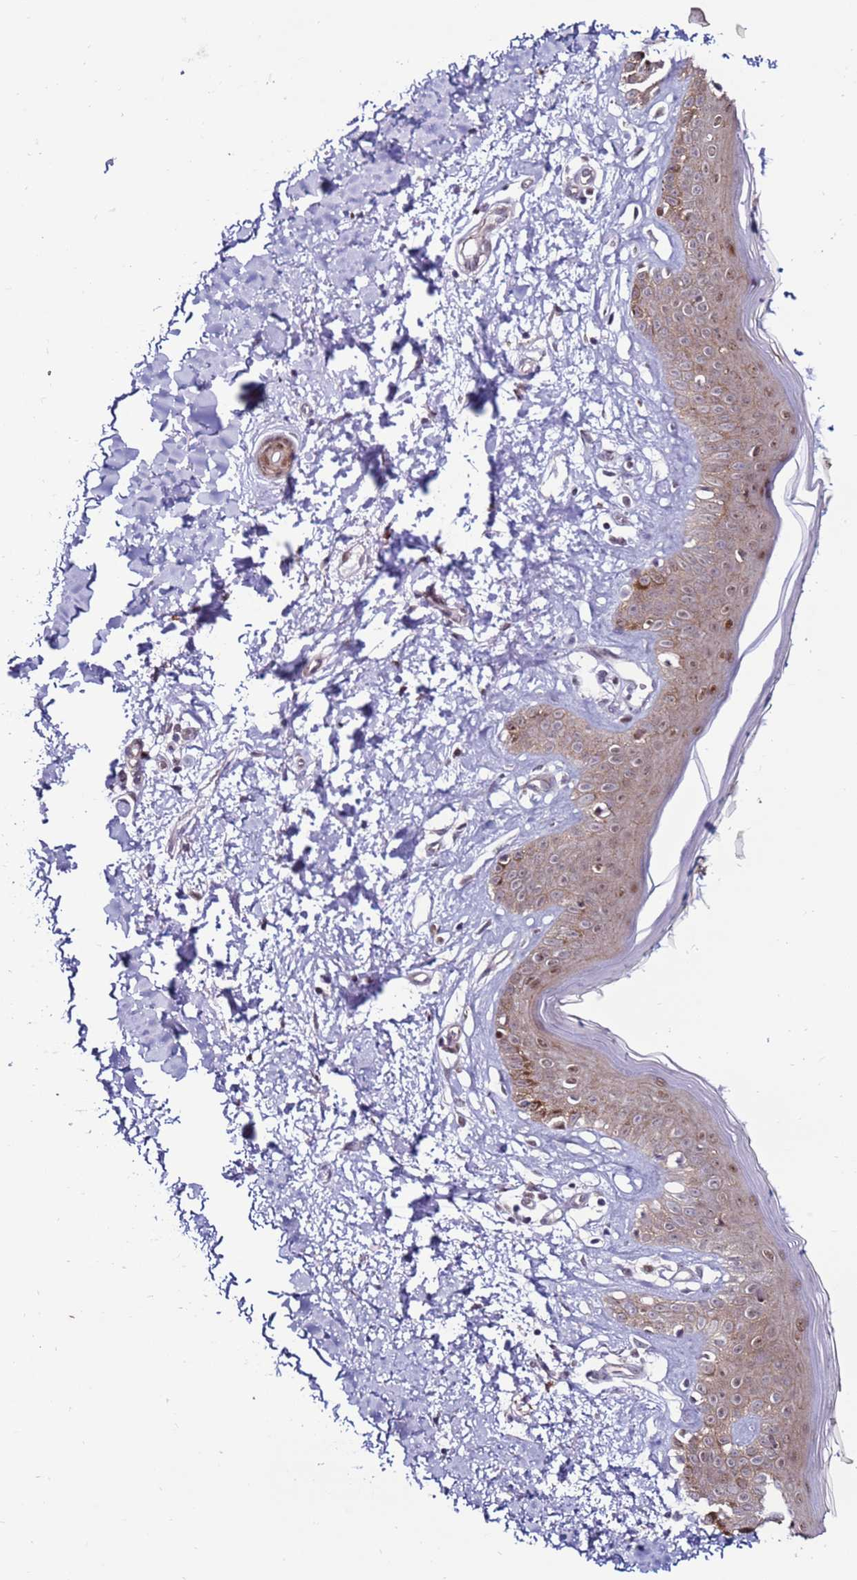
{"staining": {"intensity": "weak", "quantity": ">75%", "location": "cytoplasmic/membranous"}, "tissue": "skin", "cell_type": "Fibroblasts", "image_type": "normal", "snomed": [{"axis": "morphology", "description": "Normal tissue, NOS"}, {"axis": "topography", "description": "Skin"}], "caption": "This is an image of immunohistochemistry (IHC) staining of unremarkable skin, which shows weak positivity in the cytoplasmic/membranous of fibroblasts.", "gene": "KPNA4", "patient": {"sex": "female", "age": 64}}